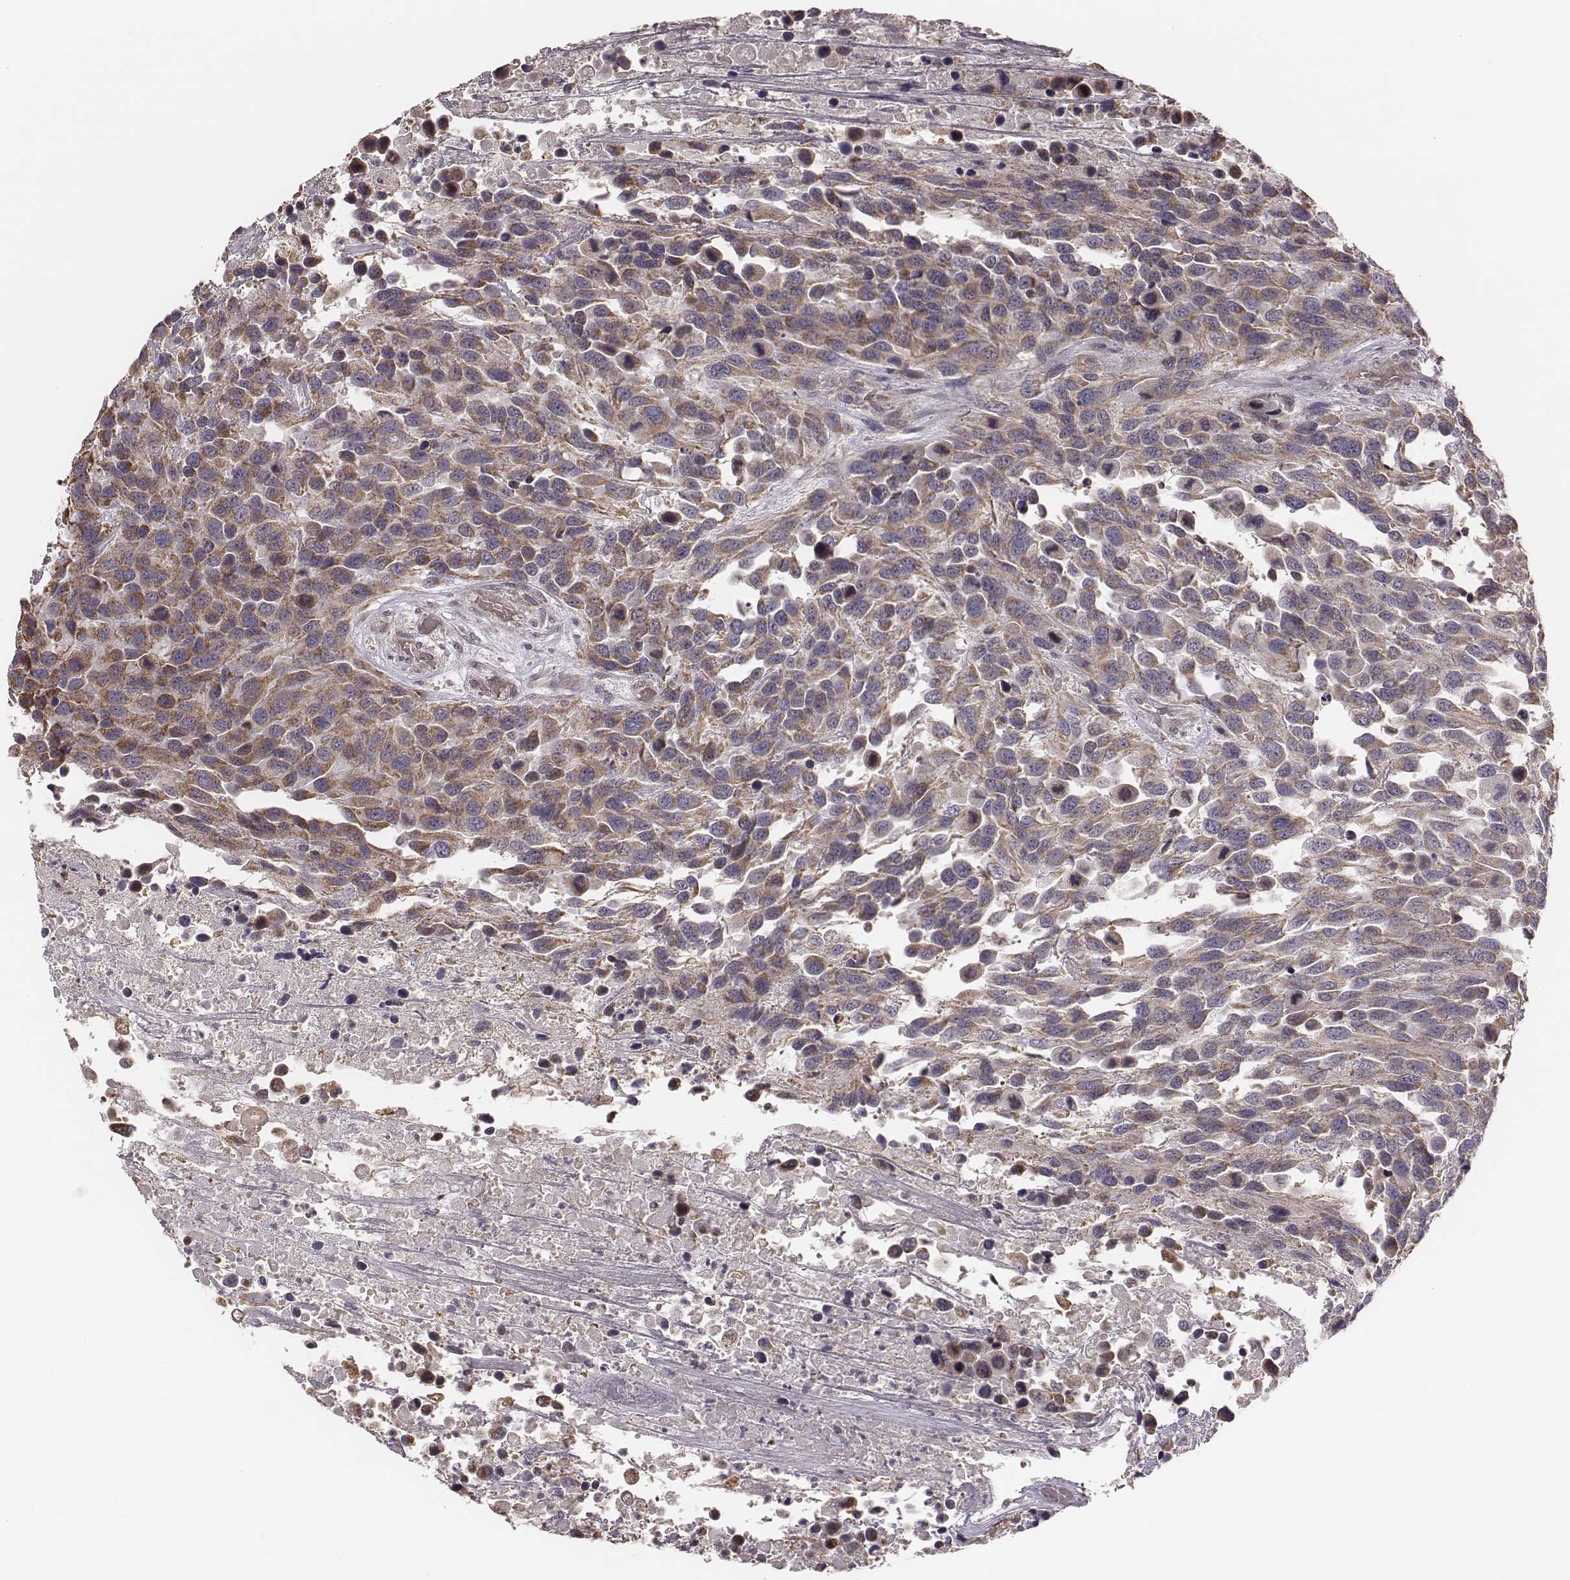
{"staining": {"intensity": "weak", "quantity": ">75%", "location": "cytoplasmic/membranous"}, "tissue": "urothelial cancer", "cell_type": "Tumor cells", "image_type": "cancer", "snomed": [{"axis": "morphology", "description": "Urothelial carcinoma, High grade"}, {"axis": "topography", "description": "Urinary bladder"}], "caption": "Immunohistochemistry (DAB) staining of human urothelial carcinoma (high-grade) displays weak cytoplasmic/membranous protein positivity in about >75% of tumor cells.", "gene": "HAVCR1", "patient": {"sex": "female", "age": 70}}